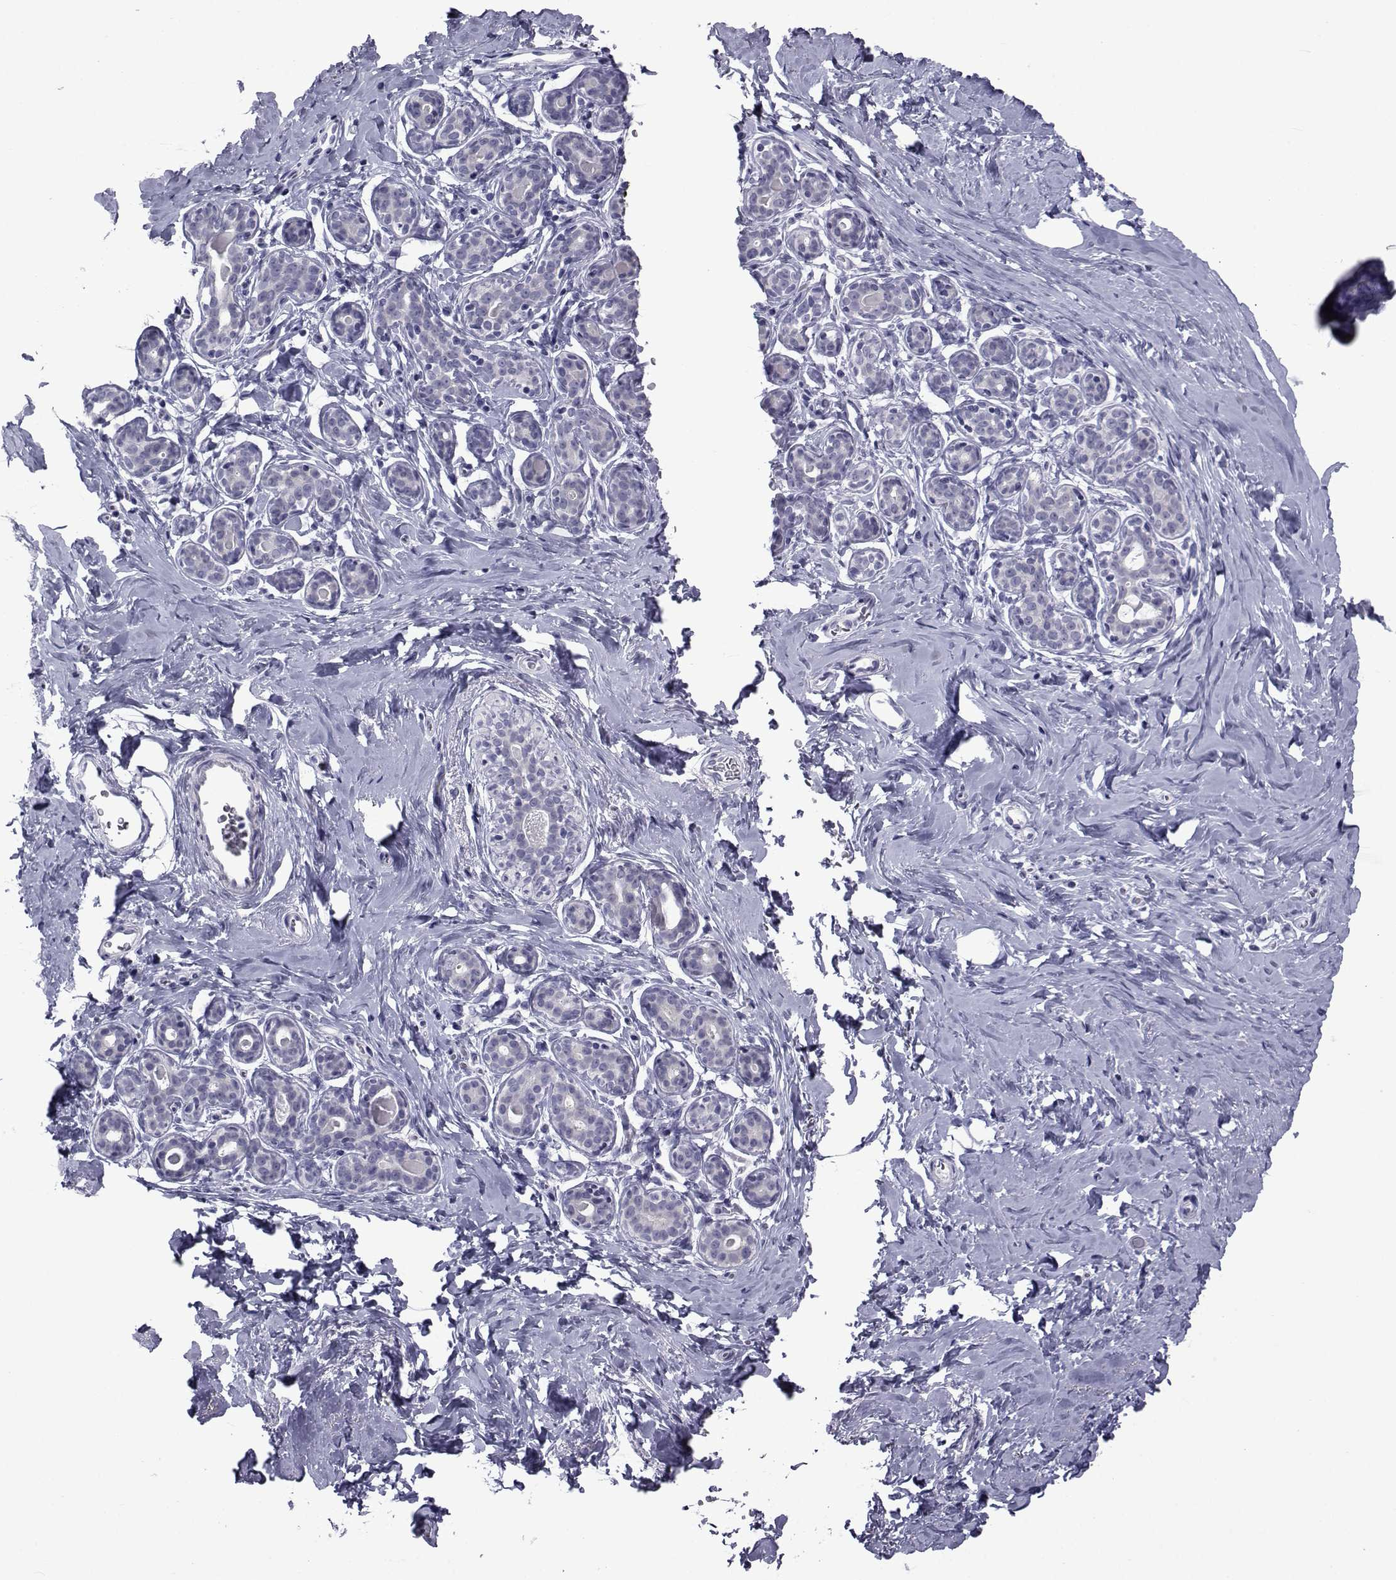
{"staining": {"intensity": "negative", "quantity": "none", "location": "none"}, "tissue": "breast", "cell_type": "Adipocytes", "image_type": "normal", "snomed": [{"axis": "morphology", "description": "Normal tissue, NOS"}, {"axis": "topography", "description": "Skin"}, {"axis": "topography", "description": "Breast"}], "caption": "Immunohistochemistry (IHC) micrograph of benign breast: breast stained with DAB exhibits no significant protein positivity in adipocytes. Nuclei are stained in blue.", "gene": "PDE6G", "patient": {"sex": "female", "age": 43}}